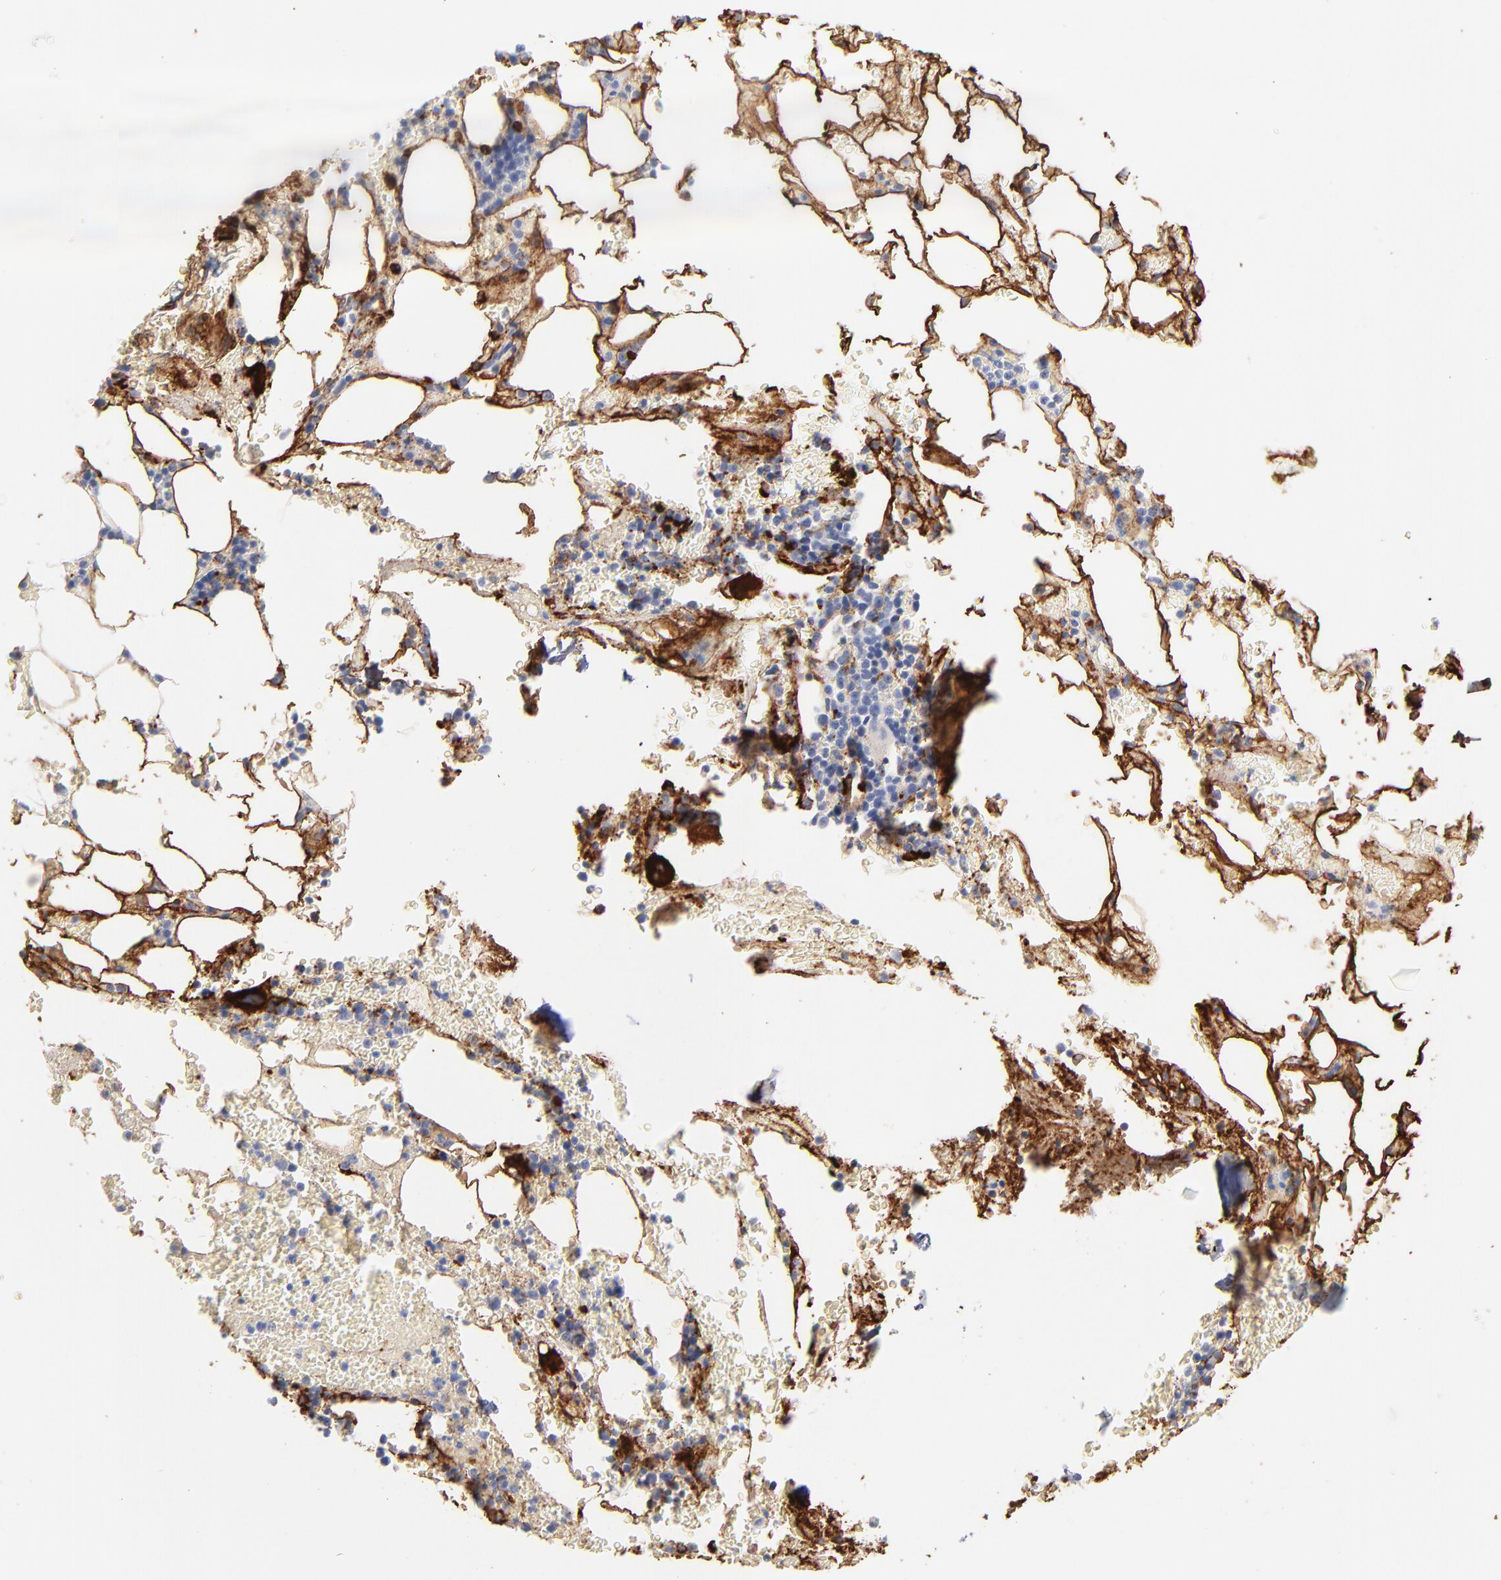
{"staining": {"intensity": "moderate", "quantity": "<25%", "location": "cytoplasmic/membranous"}, "tissue": "bone marrow", "cell_type": "Hematopoietic cells", "image_type": "normal", "snomed": [{"axis": "morphology", "description": "Normal tissue, NOS"}, {"axis": "topography", "description": "Bone marrow"}], "caption": "This photomicrograph displays unremarkable bone marrow stained with IHC to label a protein in brown. The cytoplasmic/membranous of hematopoietic cells show moderate positivity for the protein. Nuclei are counter-stained blue.", "gene": "APOH", "patient": {"sex": "female", "age": 73}}